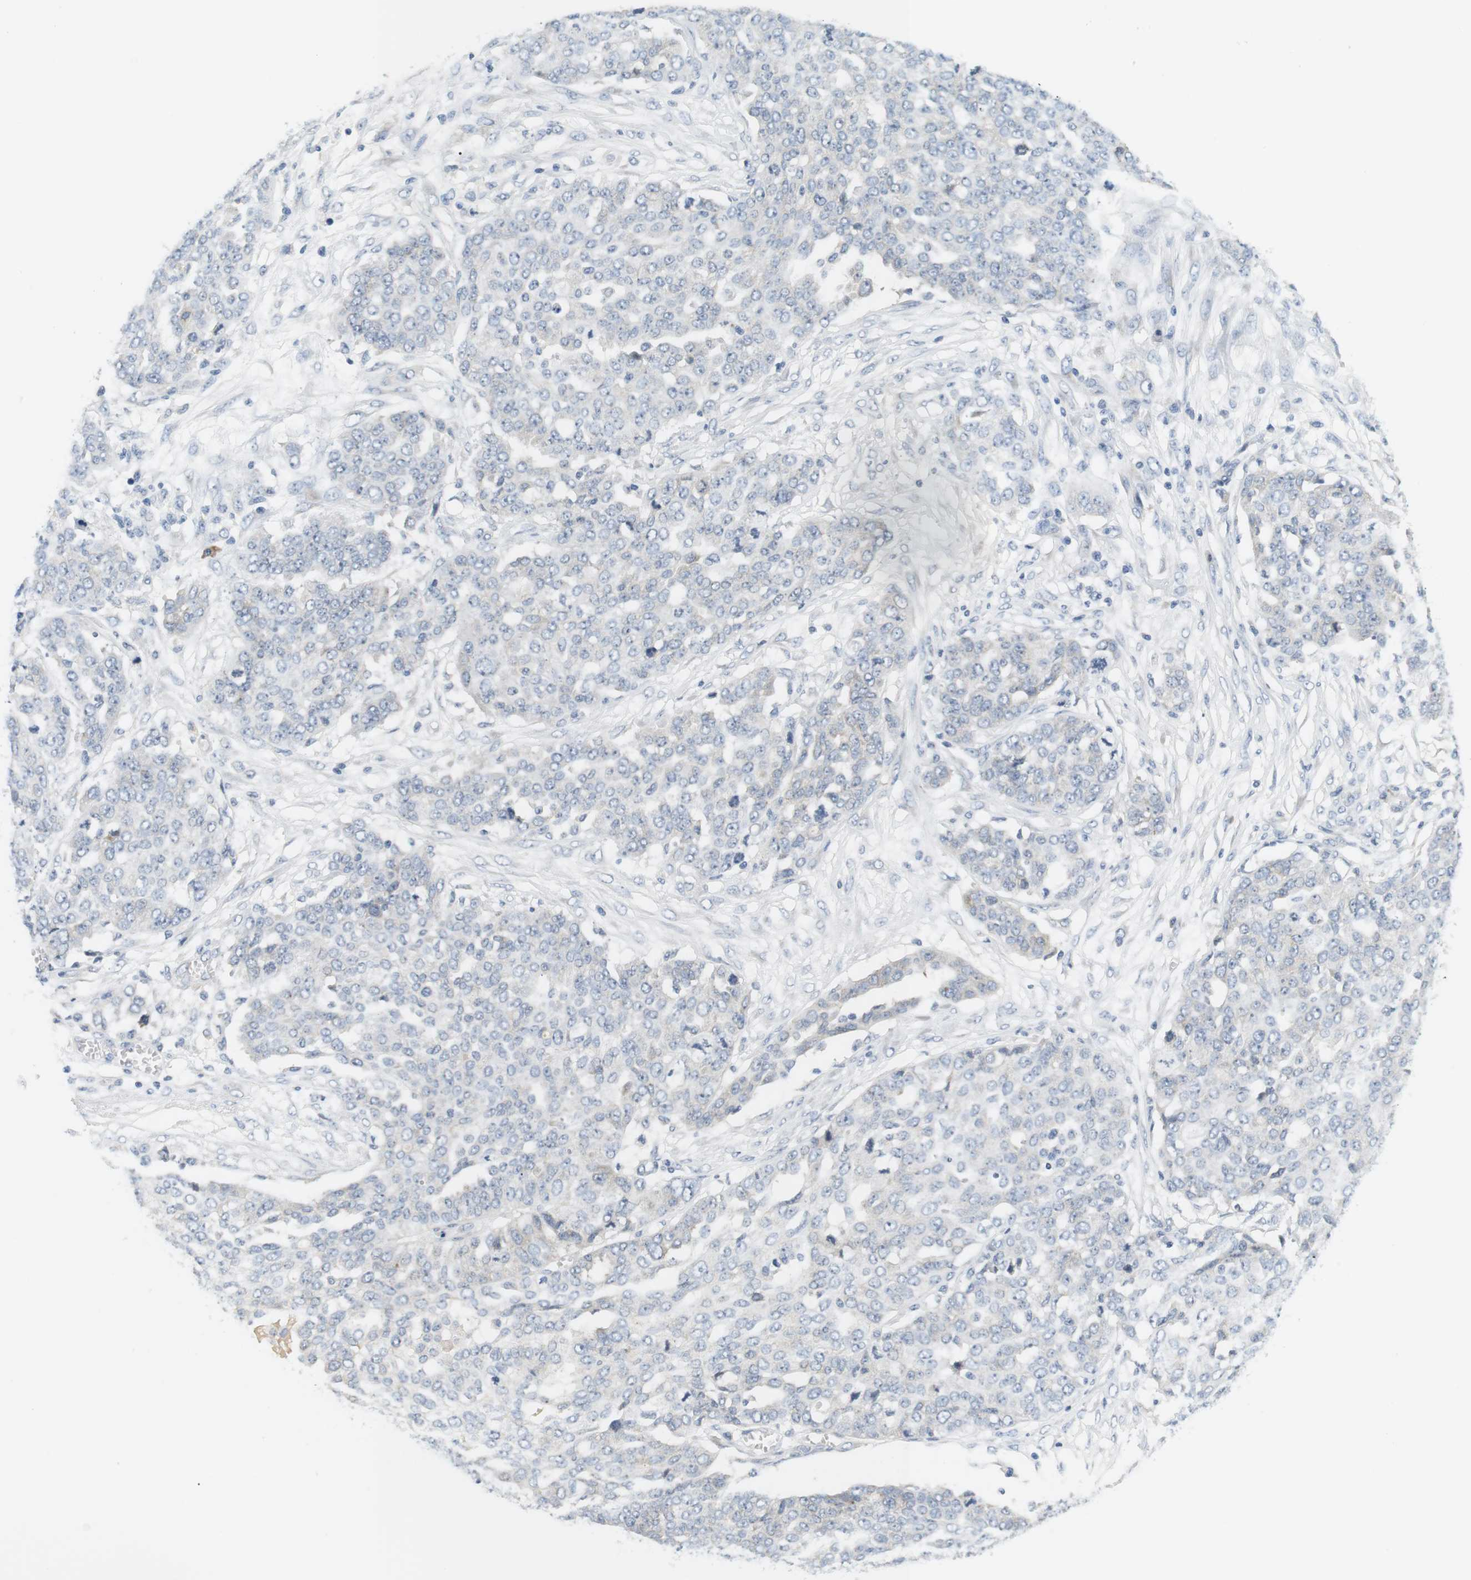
{"staining": {"intensity": "negative", "quantity": "none", "location": "none"}, "tissue": "ovarian cancer", "cell_type": "Tumor cells", "image_type": "cancer", "snomed": [{"axis": "morphology", "description": "Cystadenocarcinoma, serous, NOS"}, {"axis": "topography", "description": "Soft tissue"}, {"axis": "topography", "description": "Ovary"}], "caption": "This micrograph is of serous cystadenocarcinoma (ovarian) stained with immunohistochemistry (IHC) to label a protein in brown with the nuclei are counter-stained blue. There is no positivity in tumor cells.", "gene": "EVA1C", "patient": {"sex": "female", "age": 57}}